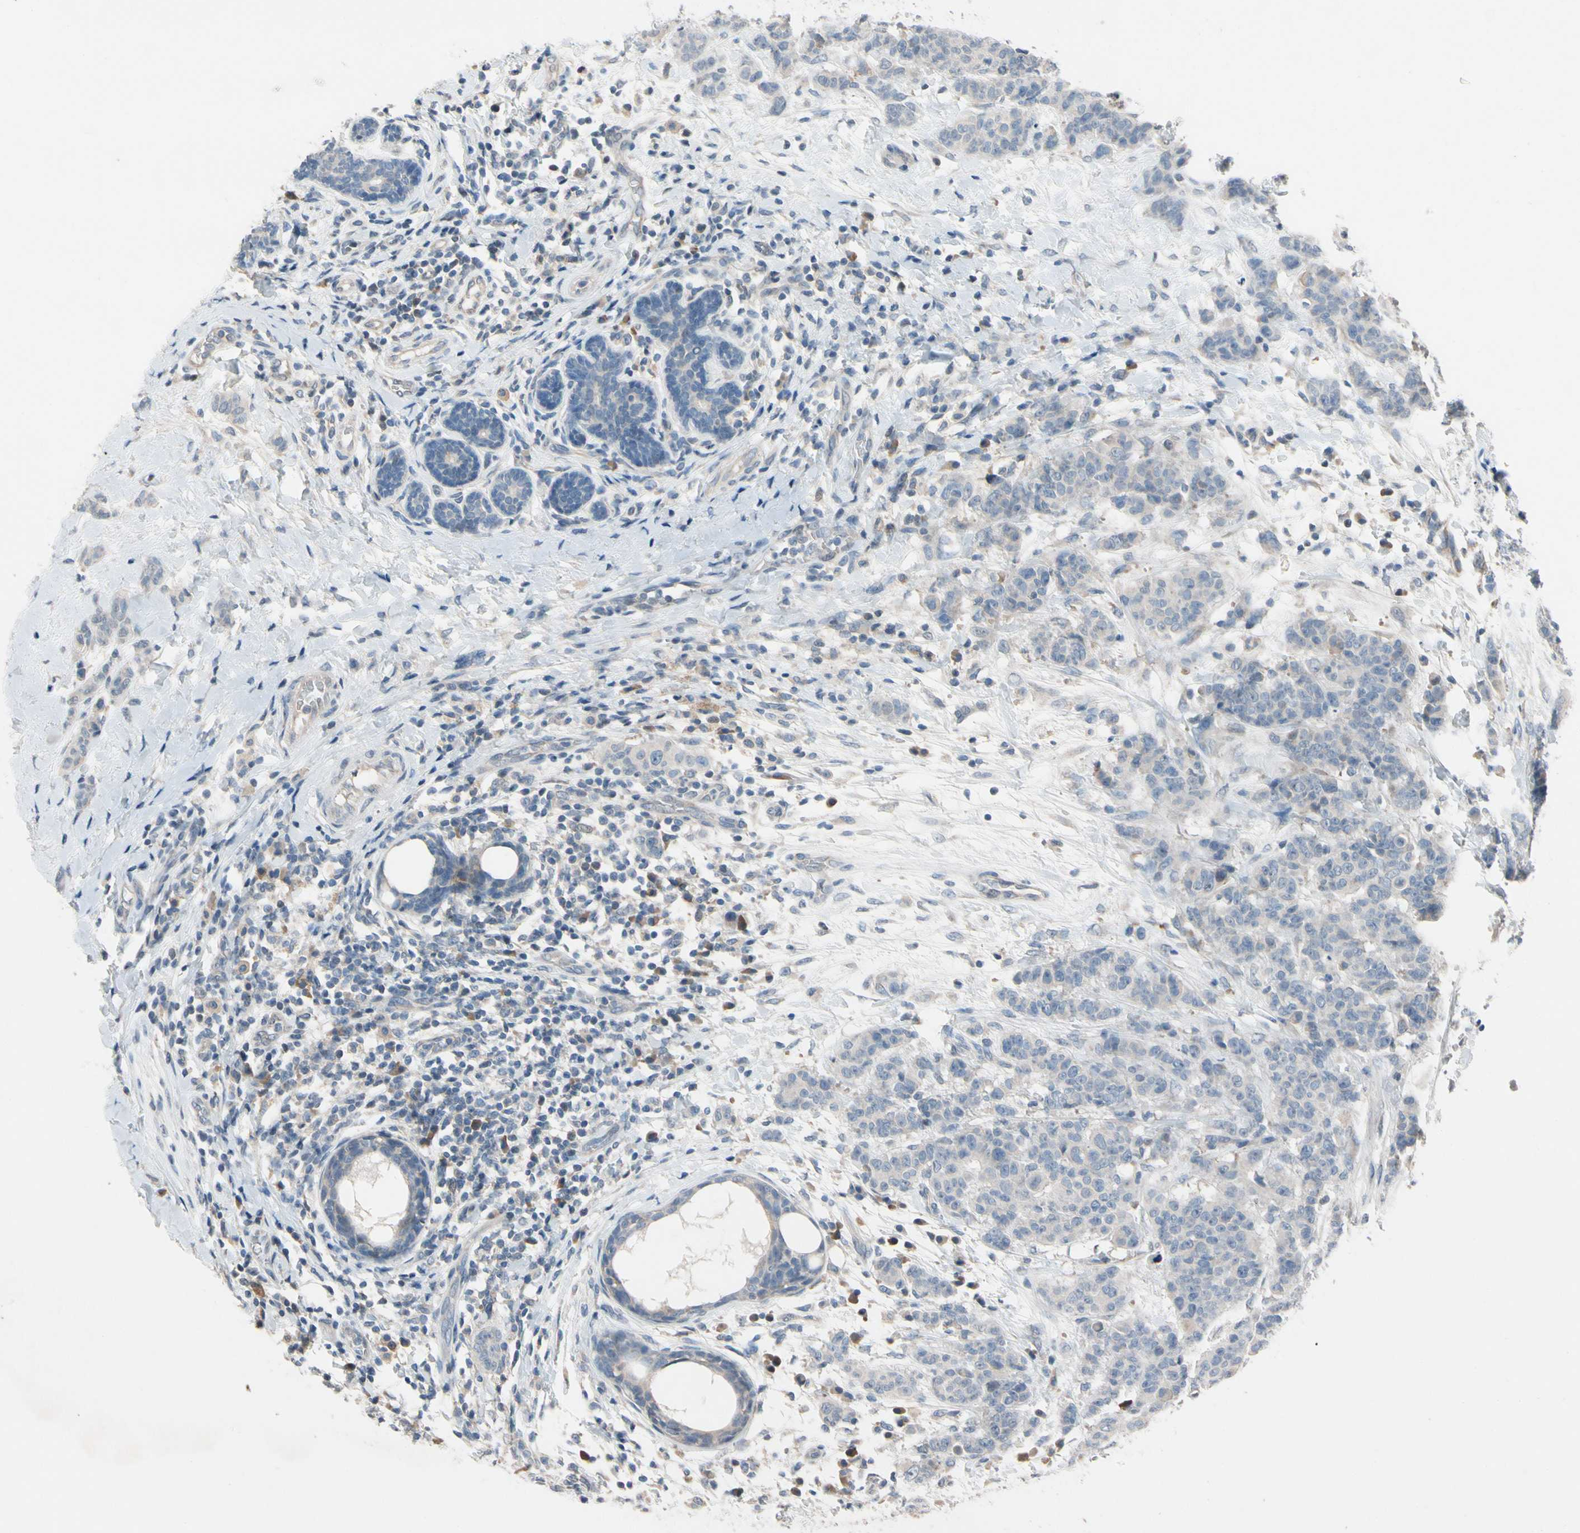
{"staining": {"intensity": "negative", "quantity": "none", "location": "none"}, "tissue": "breast cancer", "cell_type": "Tumor cells", "image_type": "cancer", "snomed": [{"axis": "morphology", "description": "Duct carcinoma"}, {"axis": "topography", "description": "Breast"}], "caption": "A high-resolution histopathology image shows immunohistochemistry (IHC) staining of intraductal carcinoma (breast), which shows no significant expression in tumor cells.", "gene": "PIP5K1B", "patient": {"sex": "female", "age": 40}}